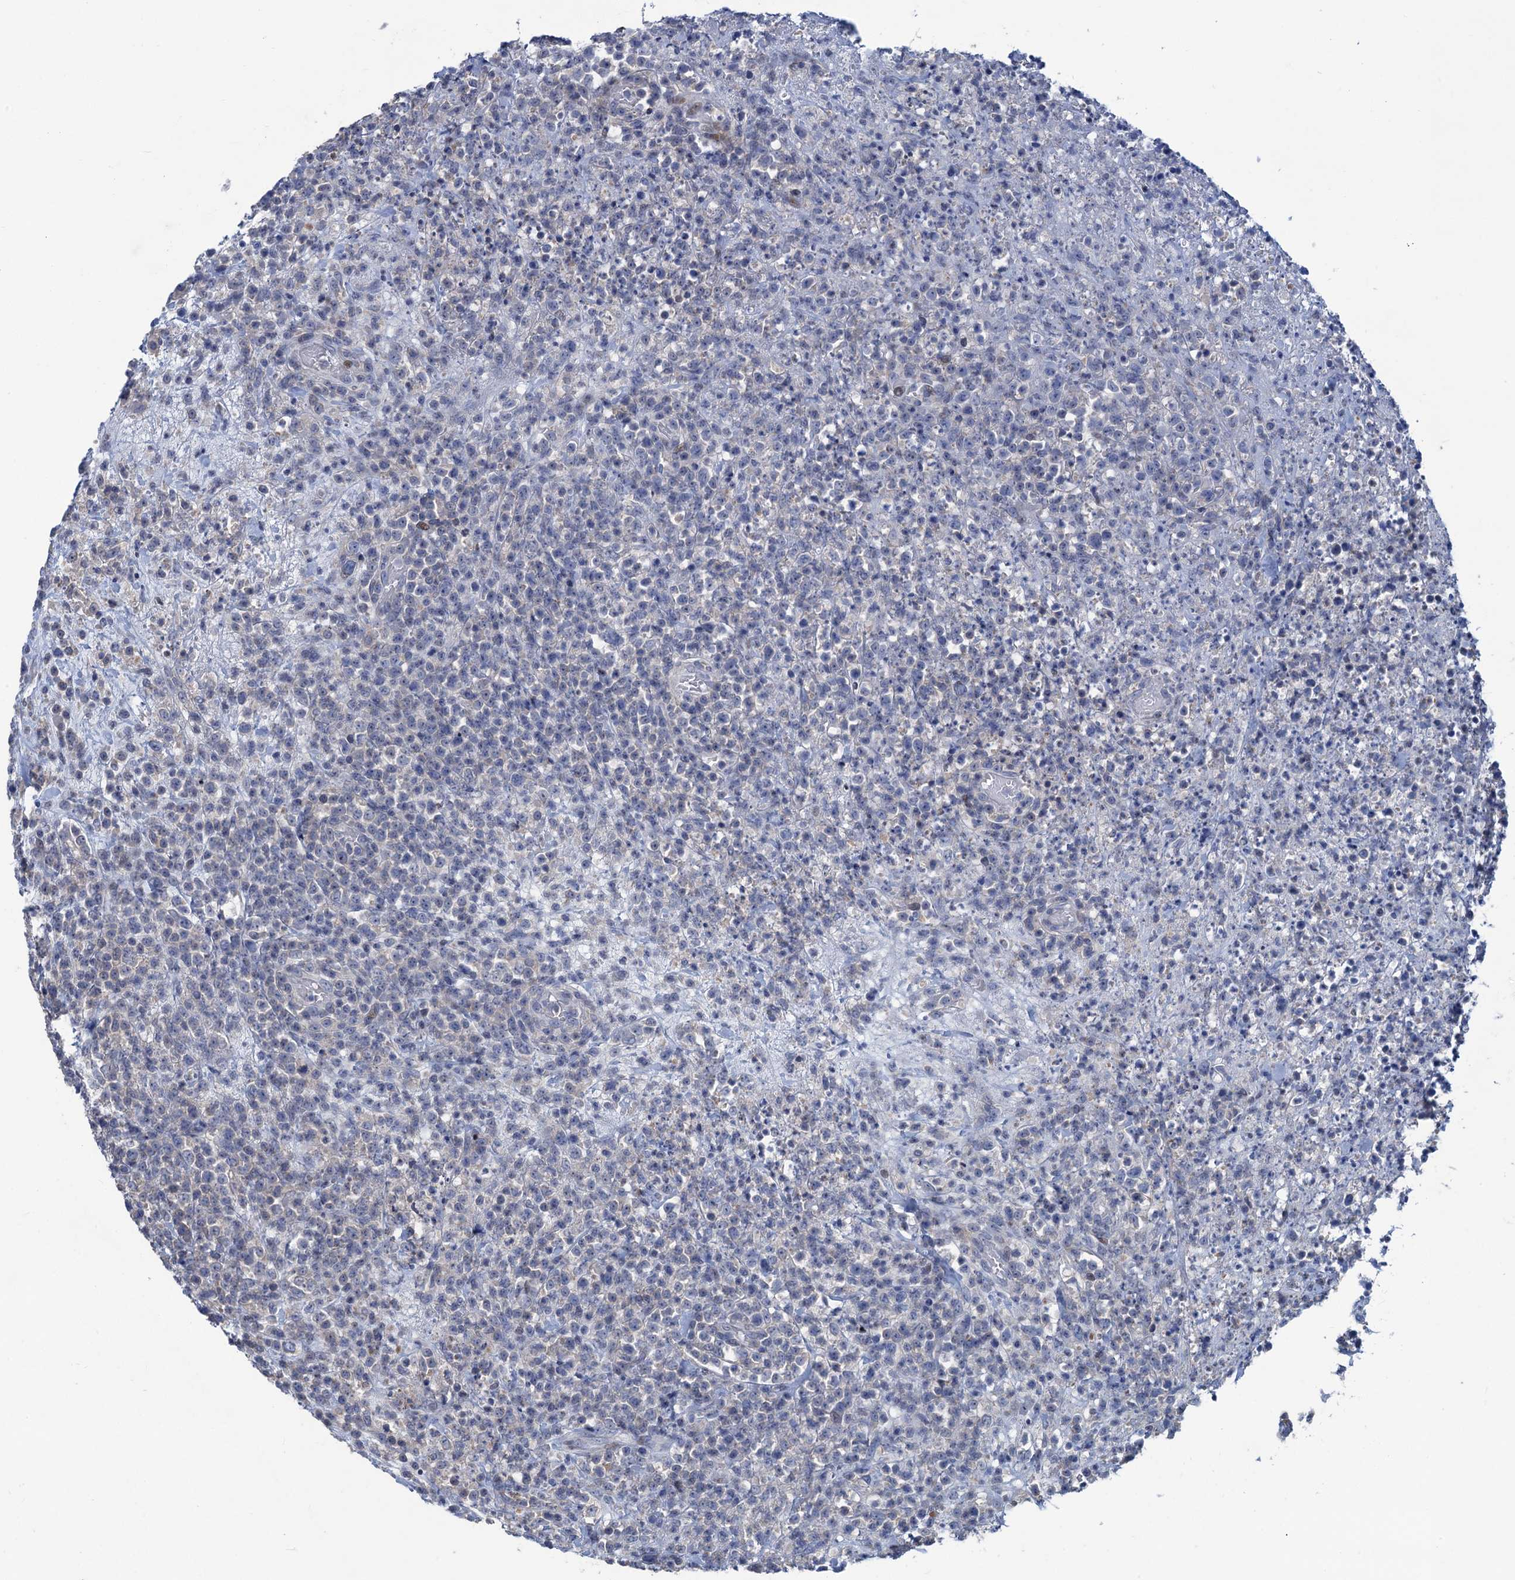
{"staining": {"intensity": "negative", "quantity": "none", "location": "none"}, "tissue": "lymphoma", "cell_type": "Tumor cells", "image_type": "cancer", "snomed": [{"axis": "morphology", "description": "Malignant lymphoma, non-Hodgkin's type, High grade"}, {"axis": "topography", "description": "Colon"}], "caption": "Tumor cells are negative for brown protein staining in high-grade malignant lymphoma, non-Hodgkin's type.", "gene": "ESYT3", "patient": {"sex": "female", "age": 53}}